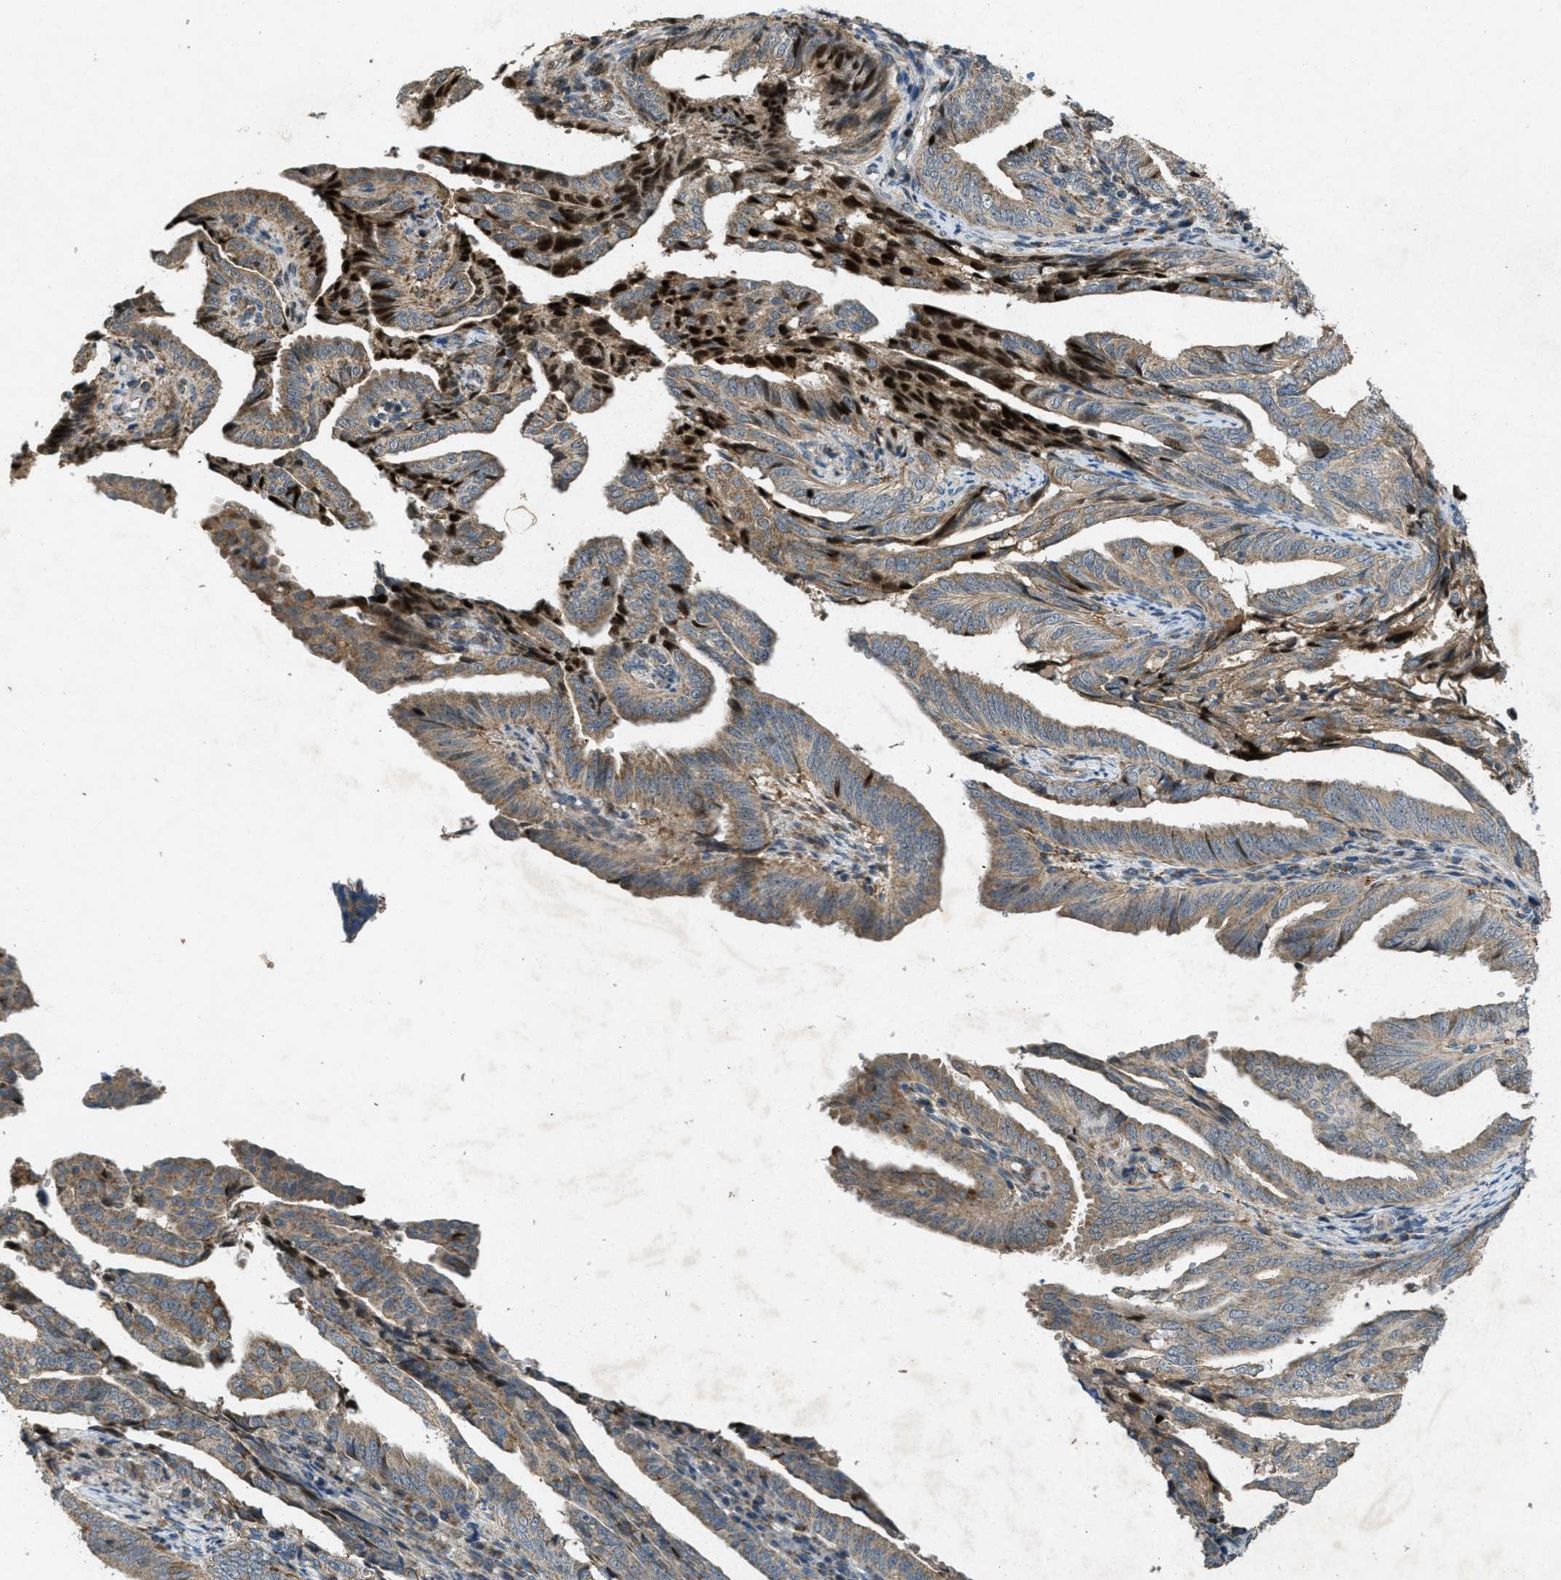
{"staining": {"intensity": "moderate", "quantity": ">75%", "location": "cytoplasmic/membranous"}, "tissue": "endometrial cancer", "cell_type": "Tumor cells", "image_type": "cancer", "snomed": [{"axis": "morphology", "description": "Adenocarcinoma, NOS"}, {"axis": "topography", "description": "Endometrium"}], "caption": "Immunohistochemical staining of human endometrial cancer shows medium levels of moderate cytoplasmic/membranous expression in approximately >75% of tumor cells.", "gene": "PPP1R15A", "patient": {"sex": "female", "age": 58}}